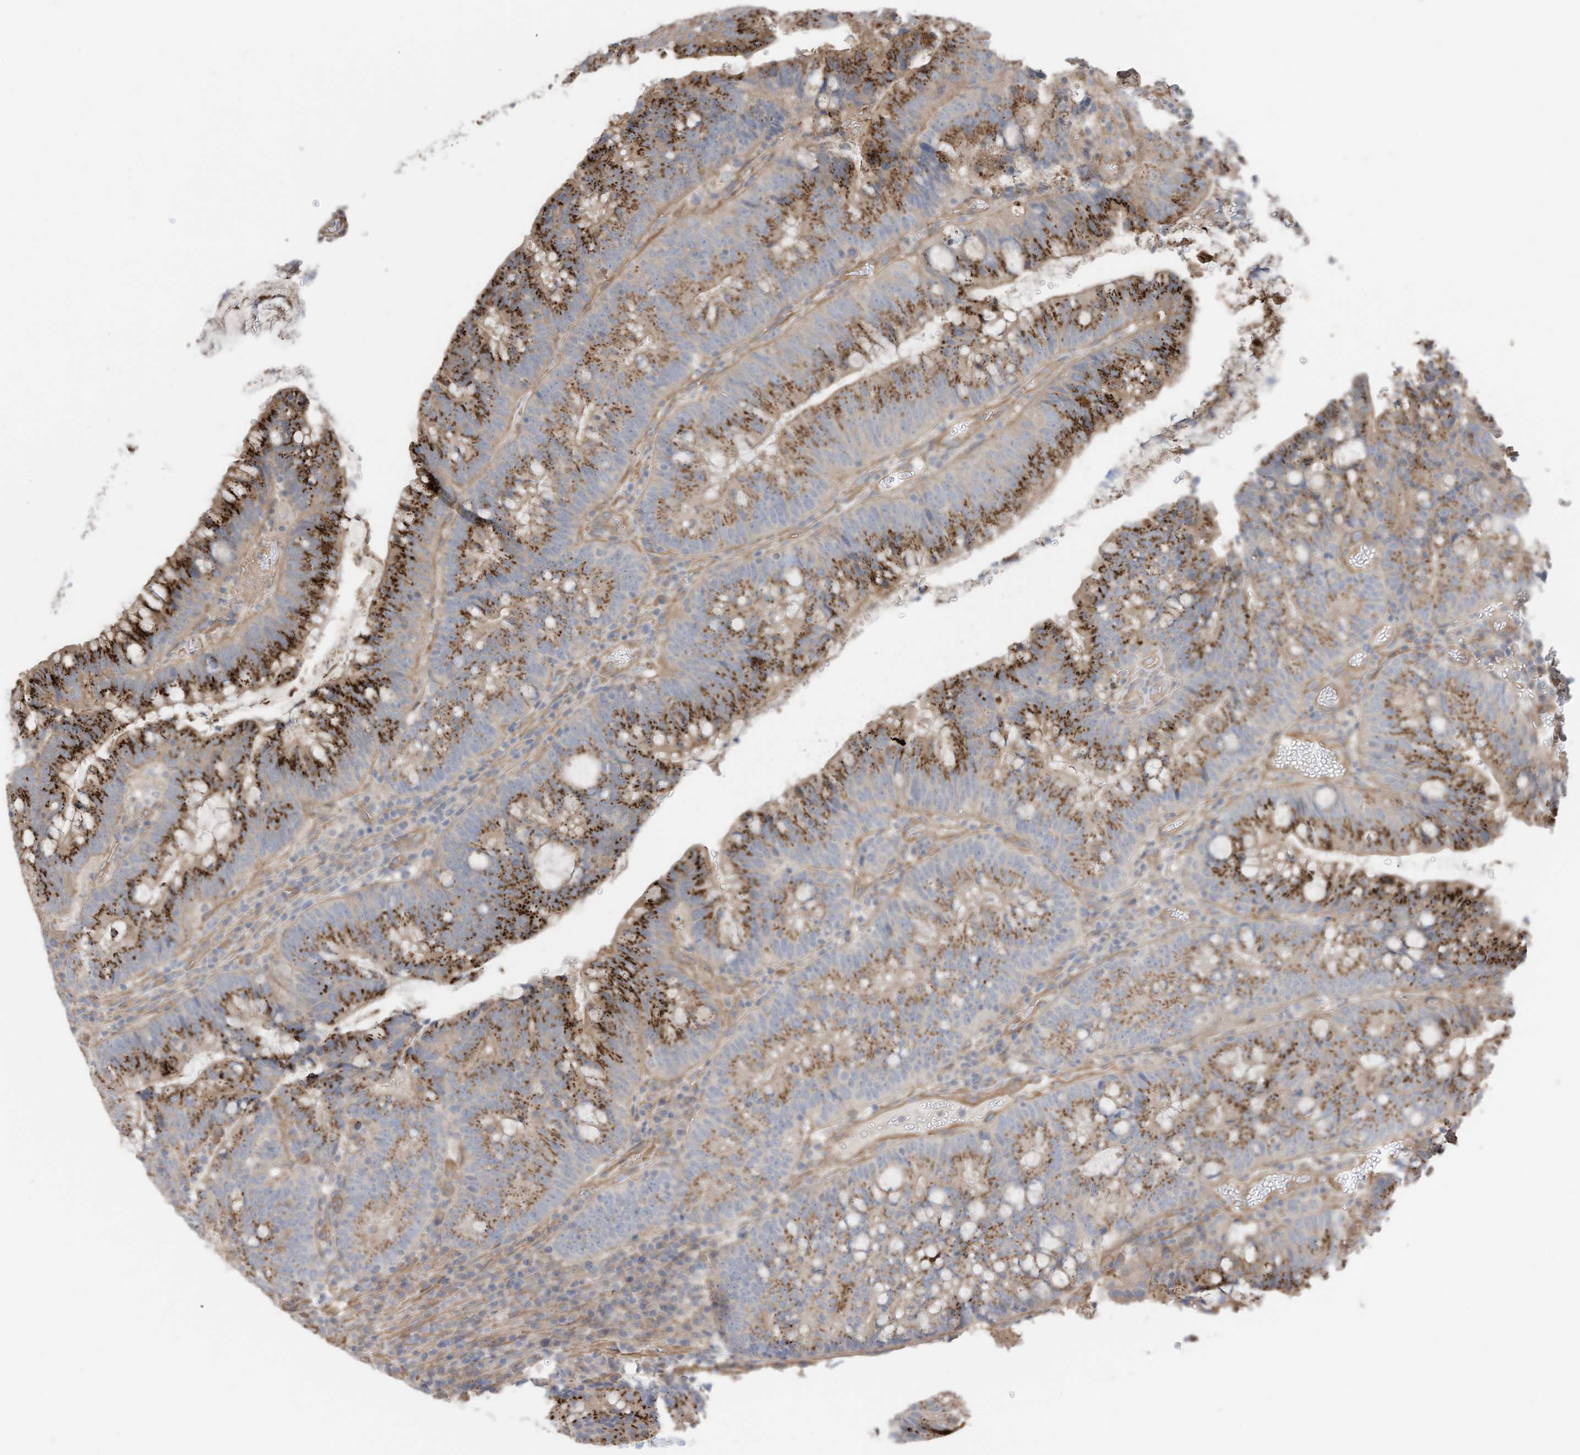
{"staining": {"intensity": "moderate", "quantity": ">75%", "location": "cytoplasmic/membranous"}, "tissue": "colorectal cancer", "cell_type": "Tumor cells", "image_type": "cancer", "snomed": [{"axis": "morphology", "description": "Adenocarcinoma, NOS"}, {"axis": "topography", "description": "Colon"}], "caption": "Moderate cytoplasmic/membranous protein expression is seen in approximately >75% of tumor cells in colorectal cancer (adenocarcinoma). Ihc stains the protein in brown and the nuclei are stained blue.", "gene": "SLC17A7", "patient": {"sex": "female", "age": 66}}